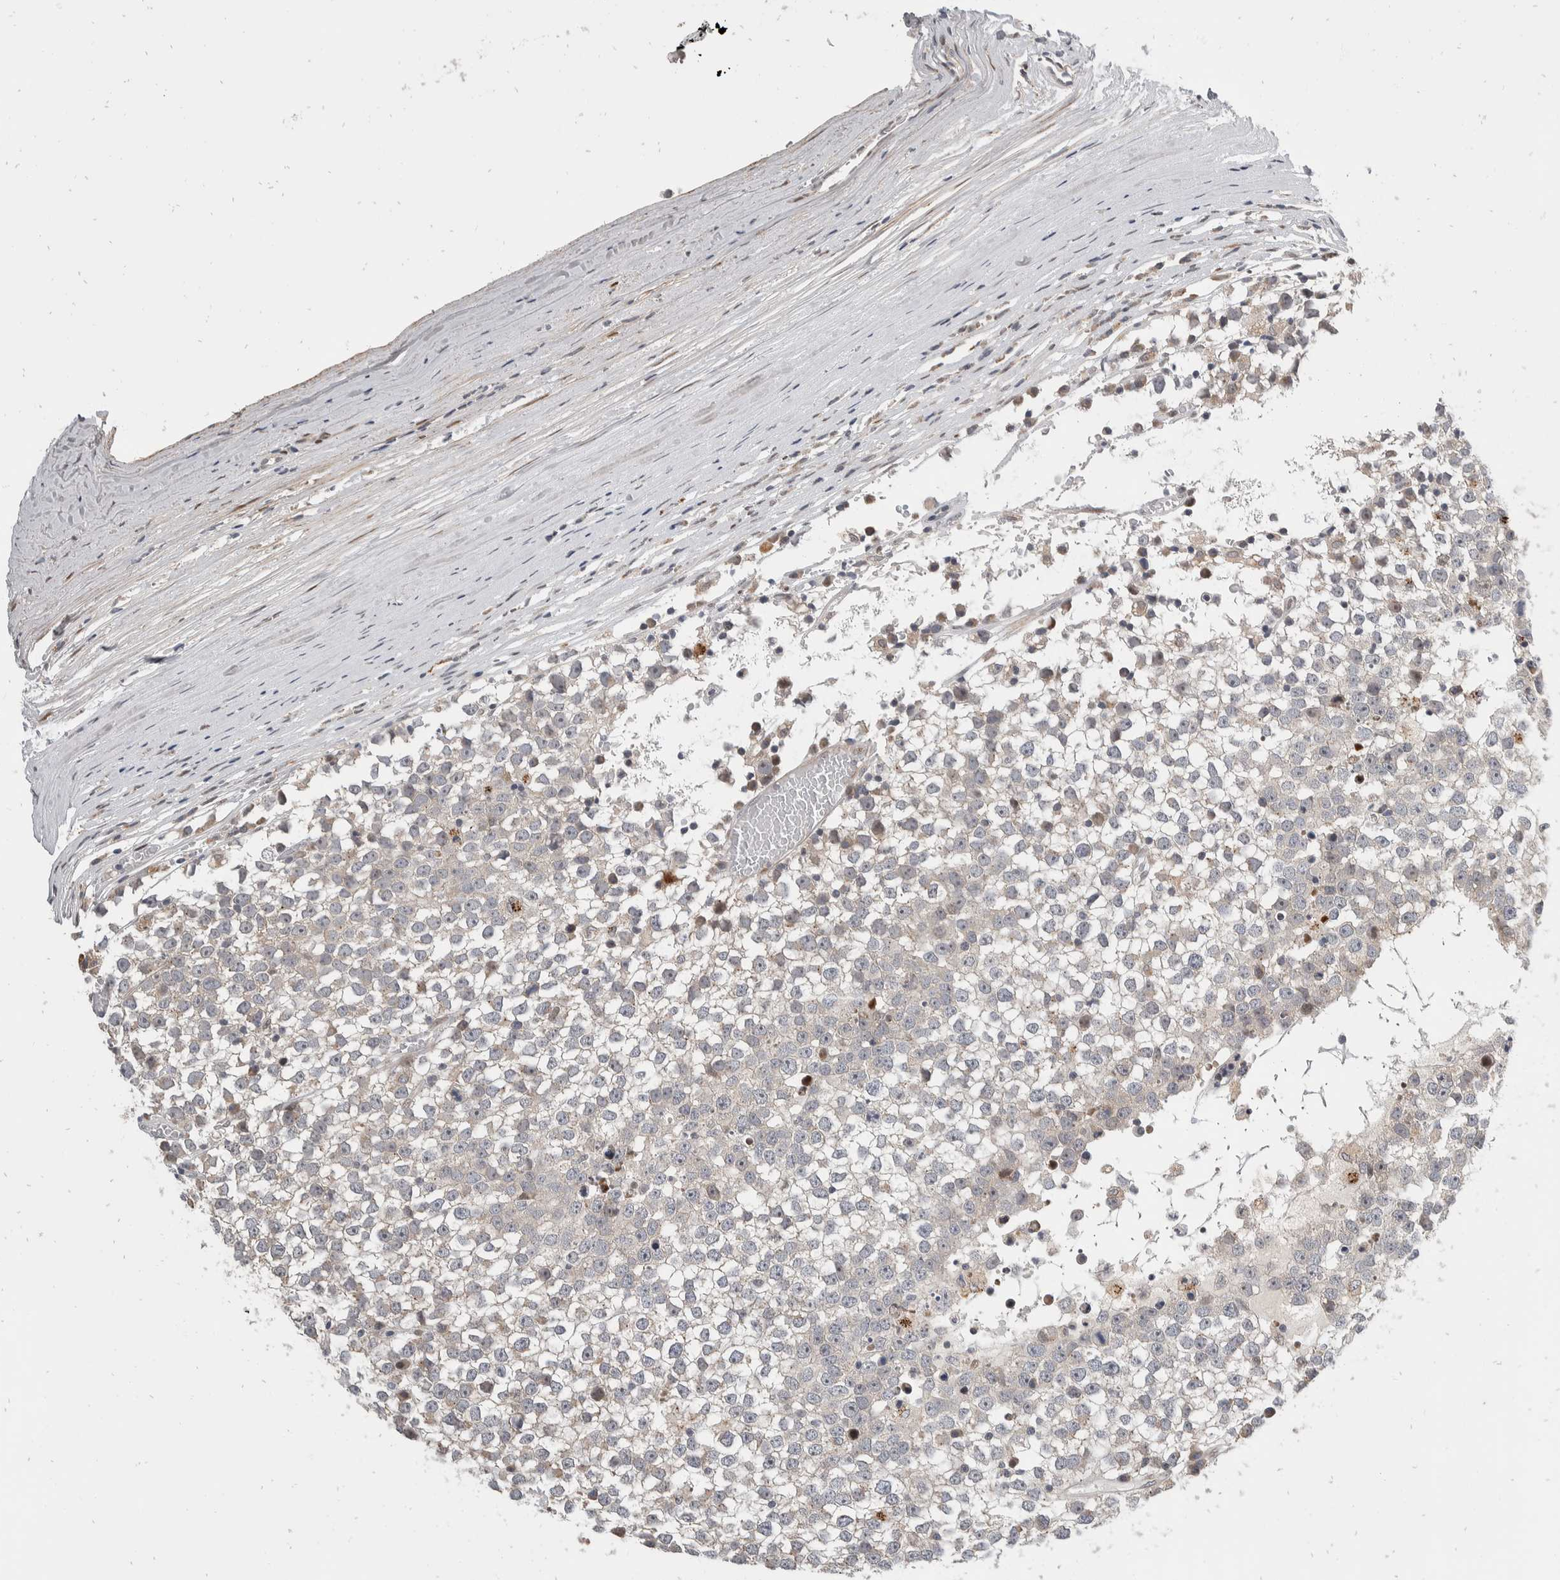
{"staining": {"intensity": "weak", "quantity": "<25%", "location": "cytoplasmic/membranous"}, "tissue": "testis cancer", "cell_type": "Tumor cells", "image_type": "cancer", "snomed": [{"axis": "morphology", "description": "Seminoma, NOS"}, {"axis": "topography", "description": "Testis"}], "caption": "An immunohistochemistry histopathology image of seminoma (testis) is shown. There is no staining in tumor cells of seminoma (testis).", "gene": "ZNF703", "patient": {"sex": "male", "age": 65}}